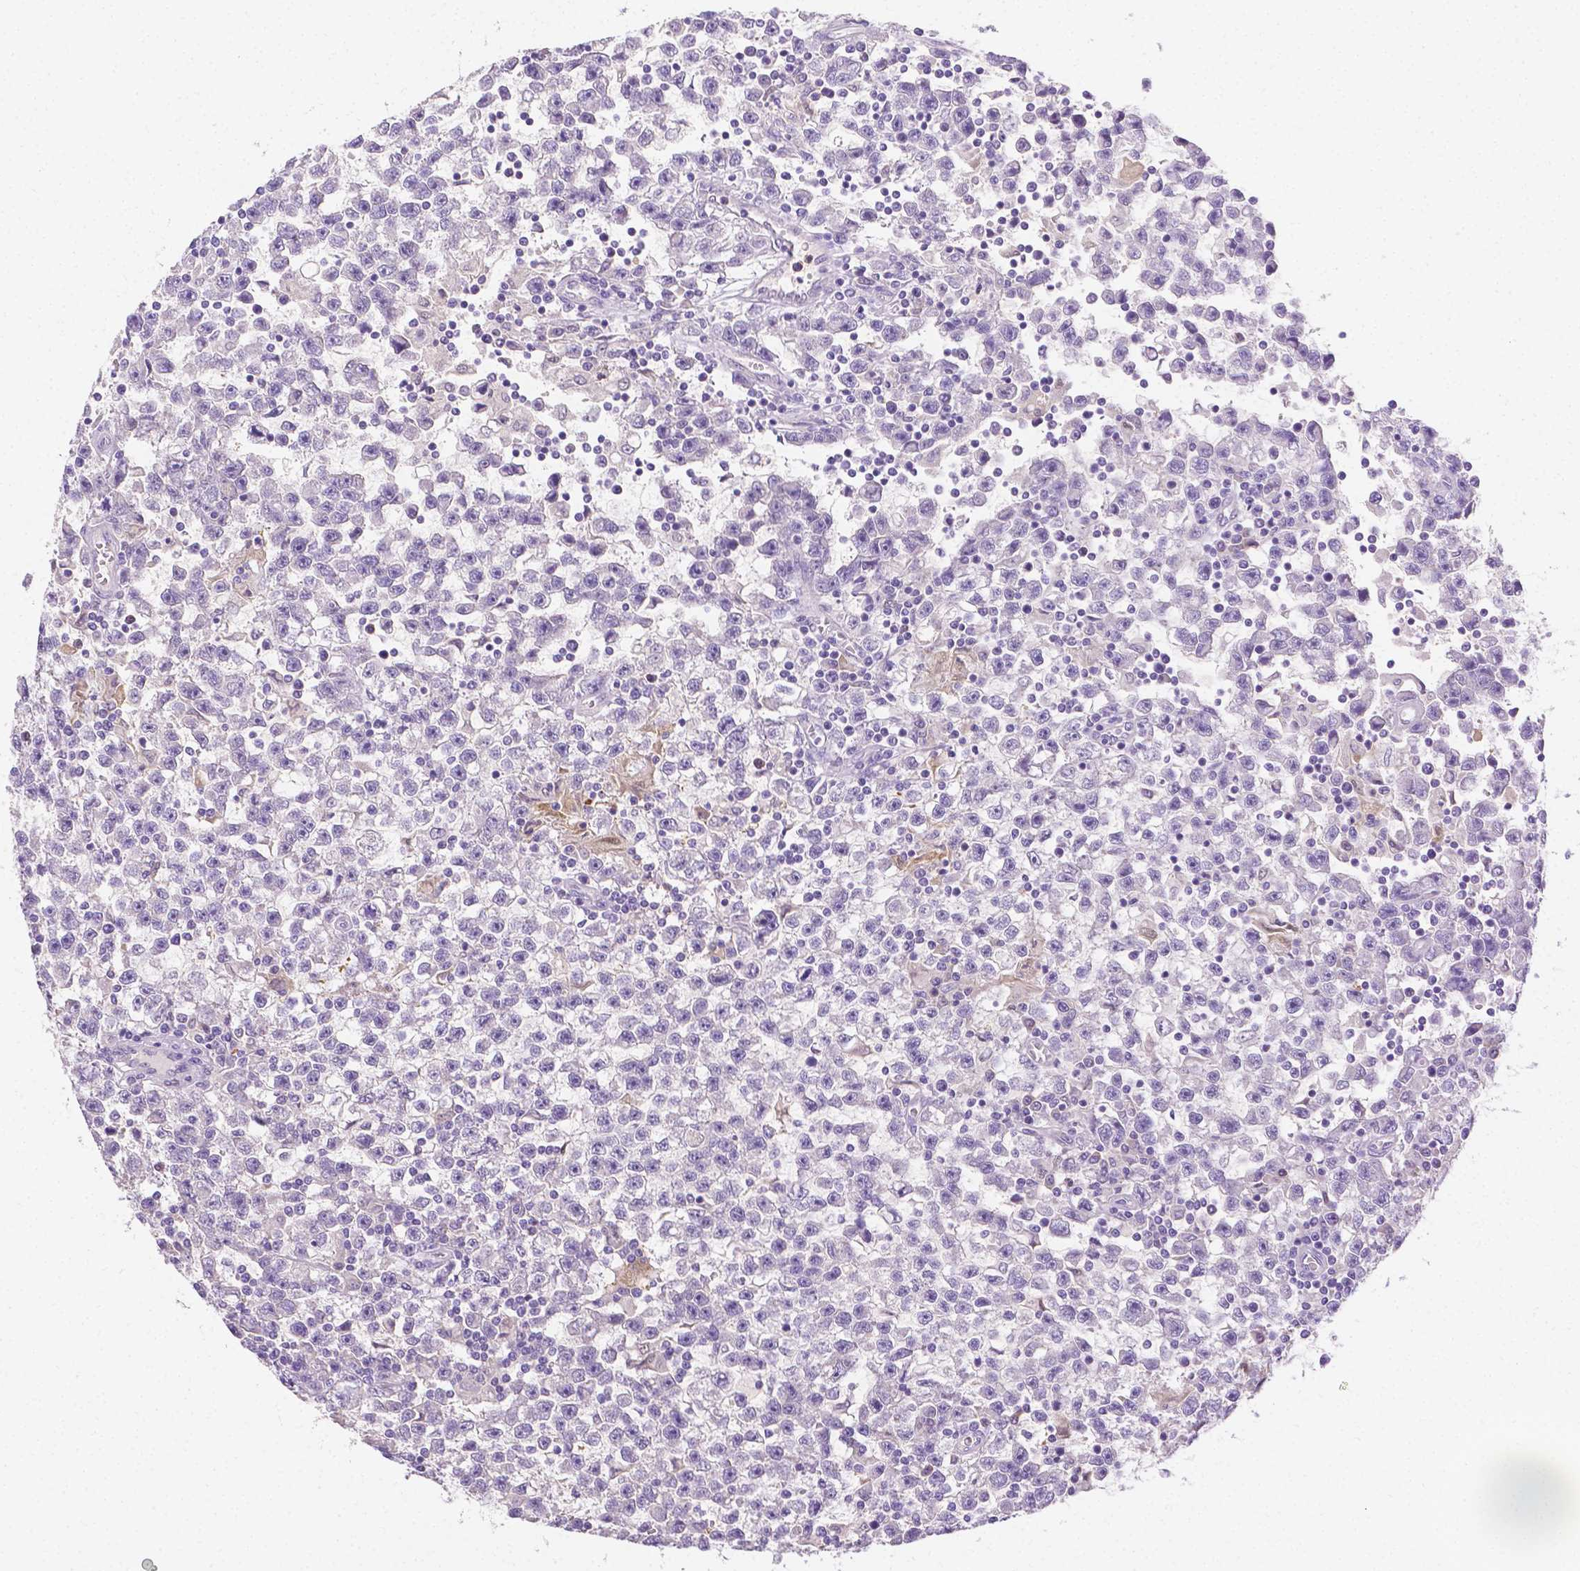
{"staining": {"intensity": "negative", "quantity": "none", "location": "none"}, "tissue": "testis cancer", "cell_type": "Tumor cells", "image_type": "cancer", "snomed": [{"axis": "morphology", "description": "Seminoma, NOS"}, {"axis": "topography", "description": "Testis"}], "caption": "Image shows no protein expression in tumor cells of seminoma (testis) tissue.", "gene": "NXPH2", "patient": {"sex": "male", "age": 31}}